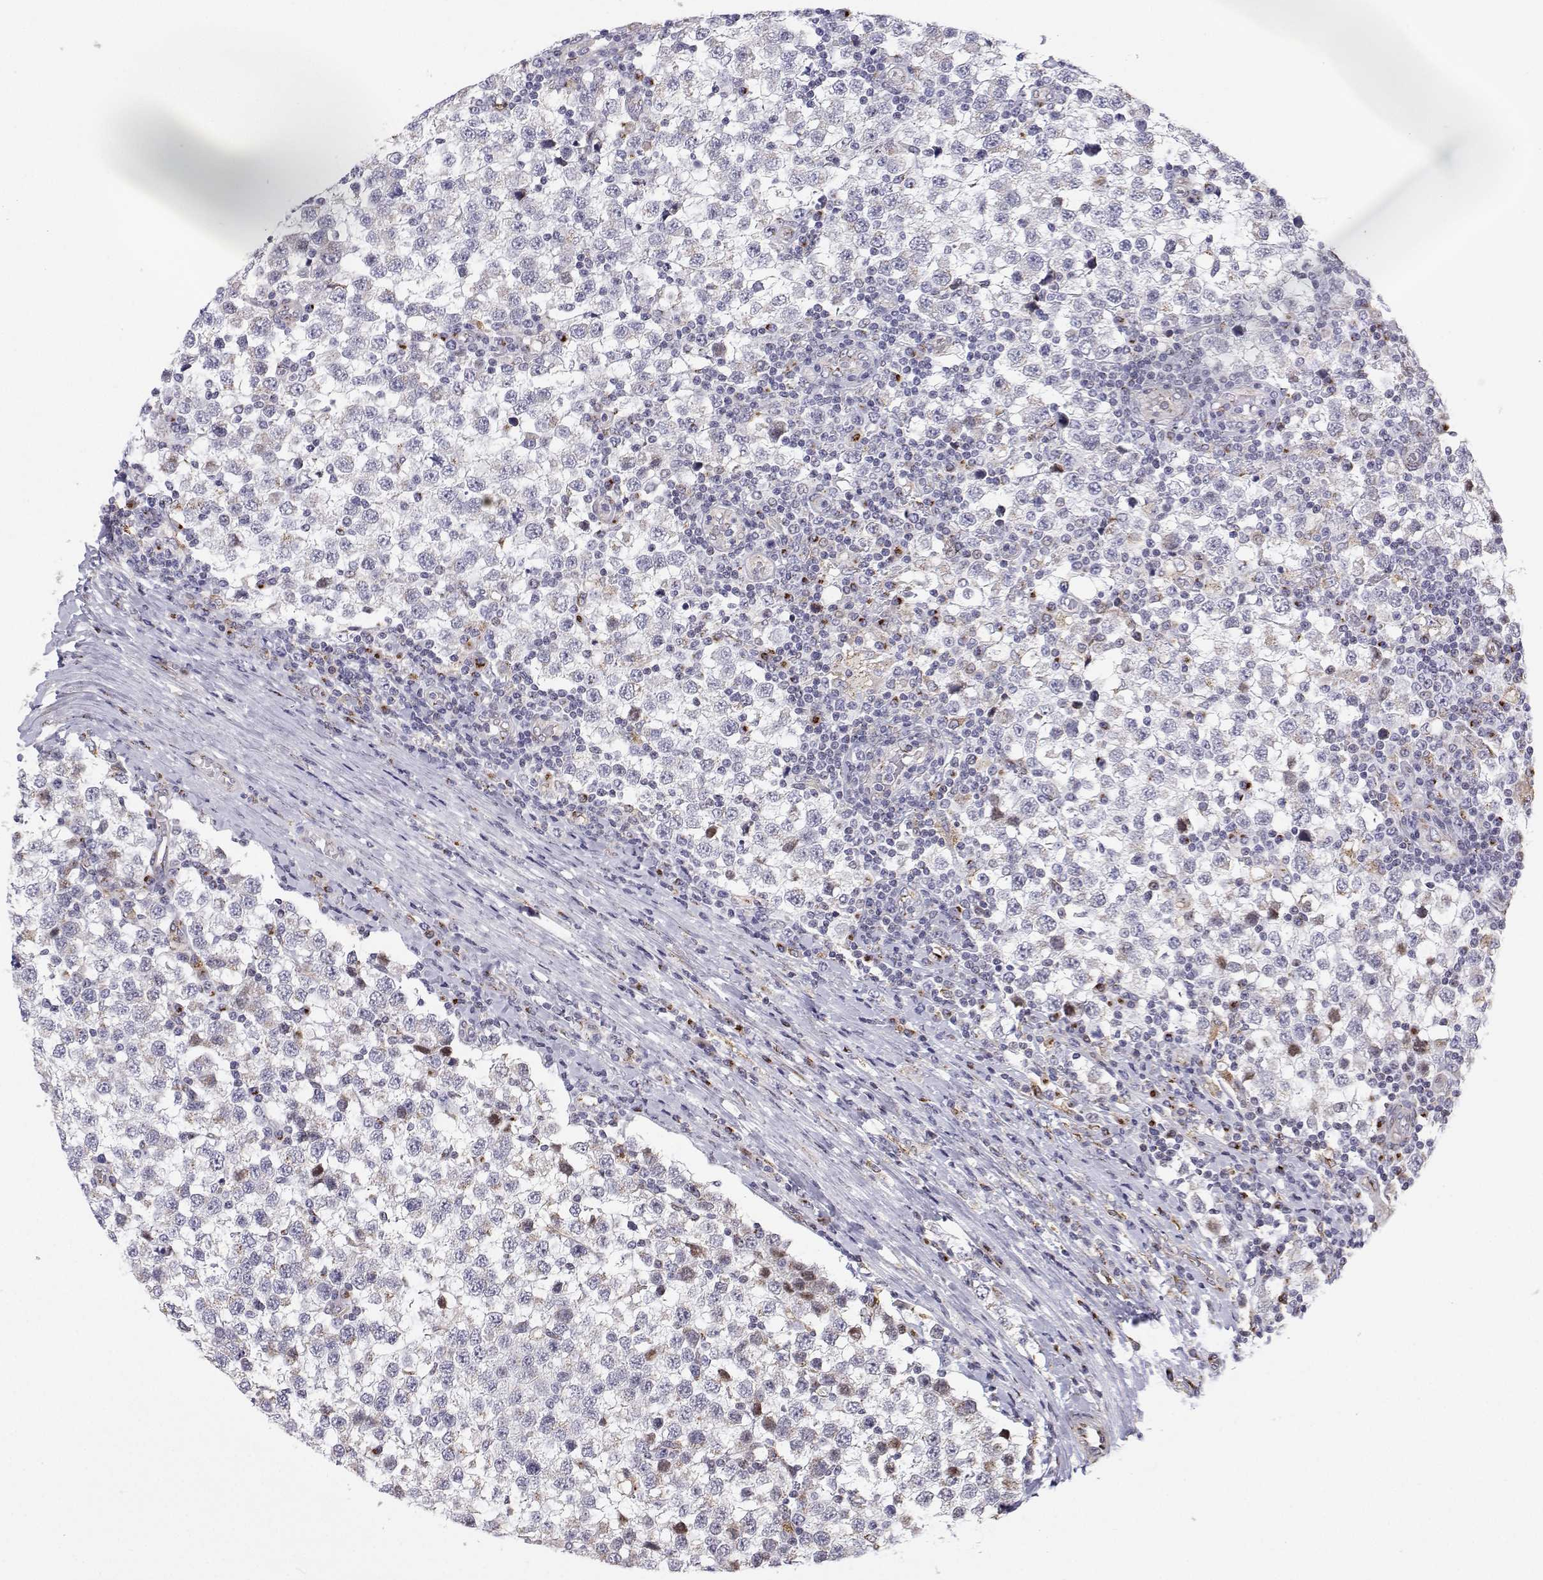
{"staining": {"intensity": "negative", "quantity": "none", "location": "none"}, "tissue": "testis cancer", "cell_type": "Tumor cells", "image_type": "cancer", "snomed": [{"axis": "morphology", "description": "Seminoma, NOS"}, {"axis": "topography", "description": "Testis"}], "caption": "High magnification brightfield microscopy of testis cancer stained with DAB (3,3'-diaminobenzidine) (brown) and counterstained with hematoxylin (blue): tumor cells show no significant staining.", "gene": "STARD13", "patient": {"sex": "male", "age": 34}}